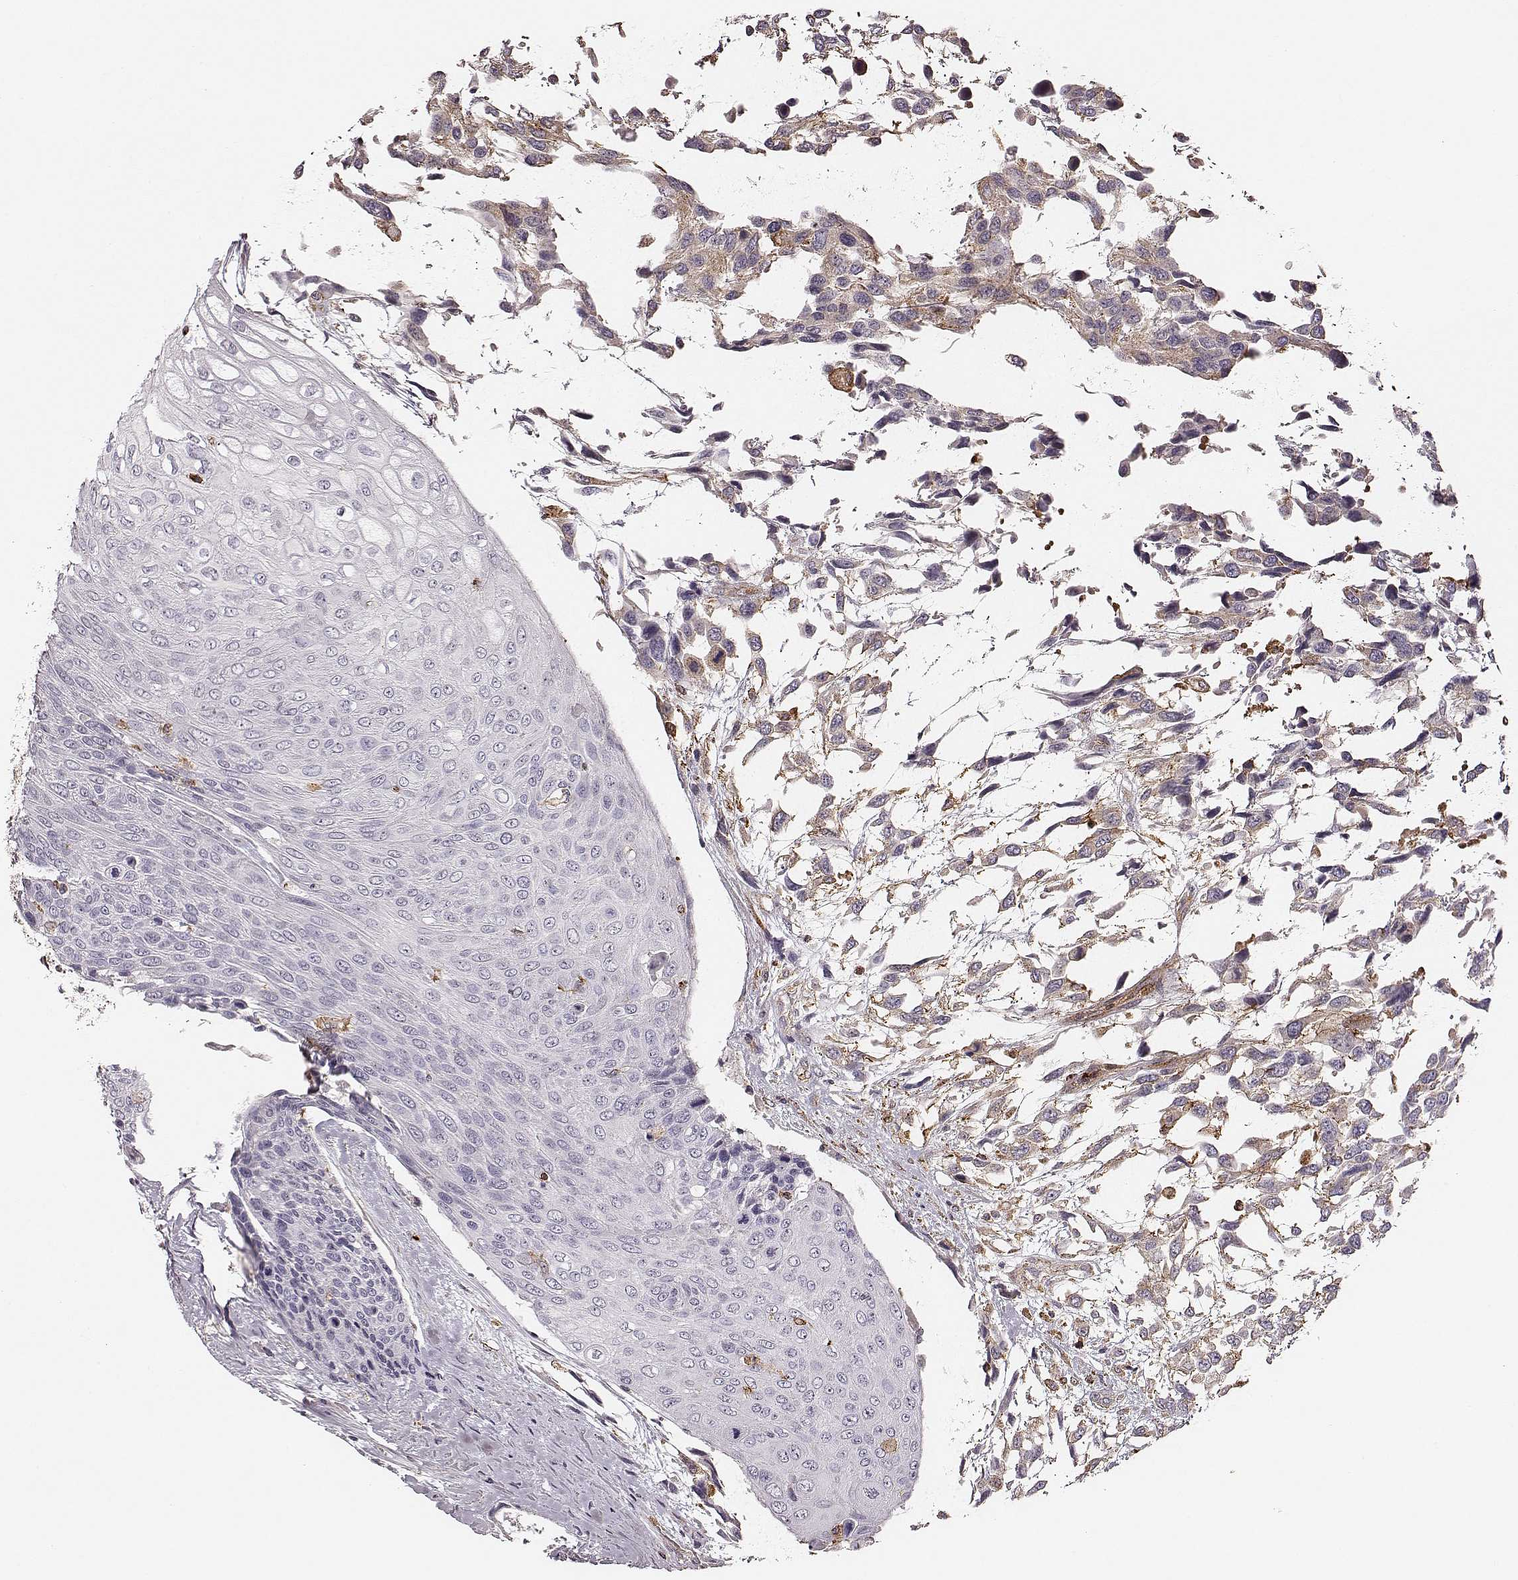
{"staining": {"intensity": "moderate", "quantity": "25%-75%", "location": "cytoplasmic/membranous"}, "tissue": "urothelial cancer", "cell_type": "Tumor cells", "image_type": "cancer", "snomed": [{"axis": "morphology", "description": "Urothelial carcinoma, High grade"}, {"axis": "topography", "description": "Urinary bladder"}], "caption": "The image reveals staining of urothelial carcinoma (high-grade), revealing moderate cytoplasmic/membranous protein expression (brown color) within tumor cells.", "gene": "ZYX", "patient": {"sex": "female", "age": 70}}